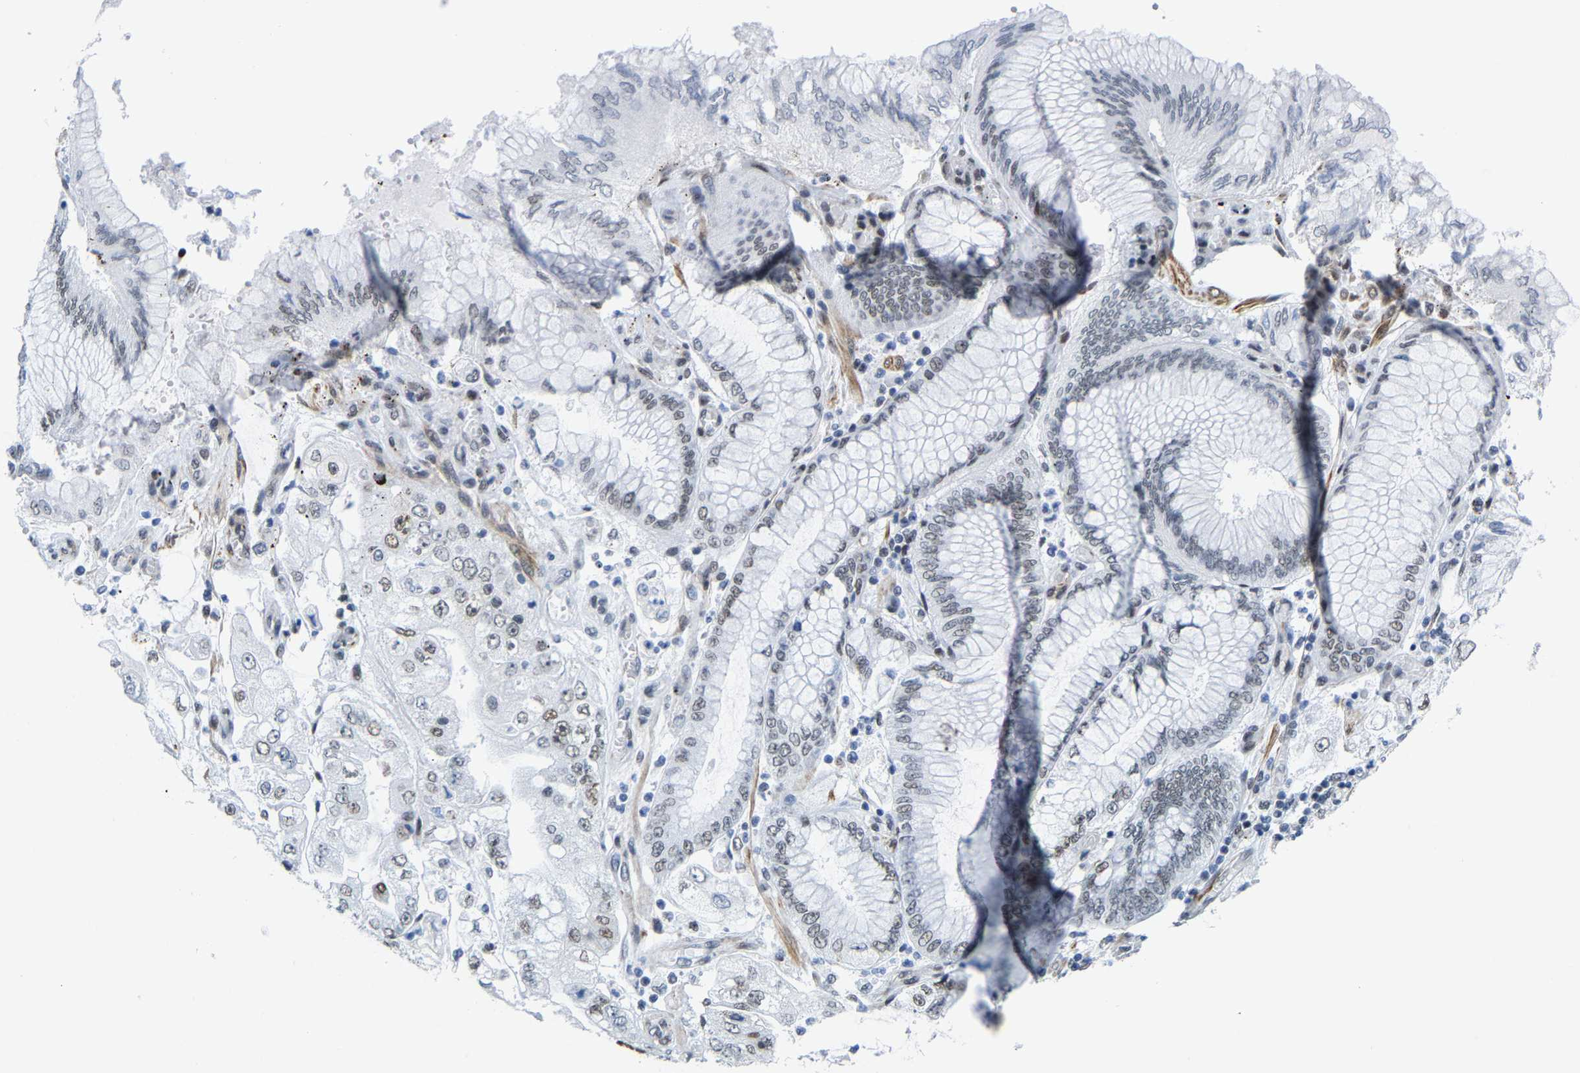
{"staining": {"intensity": "negative", "quantity": "none", "location": "none"}, "tissue": "stomach cancer", "cell_type": "Tumor cells", "image_type": "cancer", "snomed": [{"axis": "morphology", "description": "Adenocarcinoma, NOS"}, {"axis": "topography", "description": "Stomach"}], "caption": "Immunohistochemical staining of stomach cancer (adenocarcinoma) shows no significant positivity in tumor cells.", "gene": "FAM180A", "patient": {"sex": "male", "age": 76}}